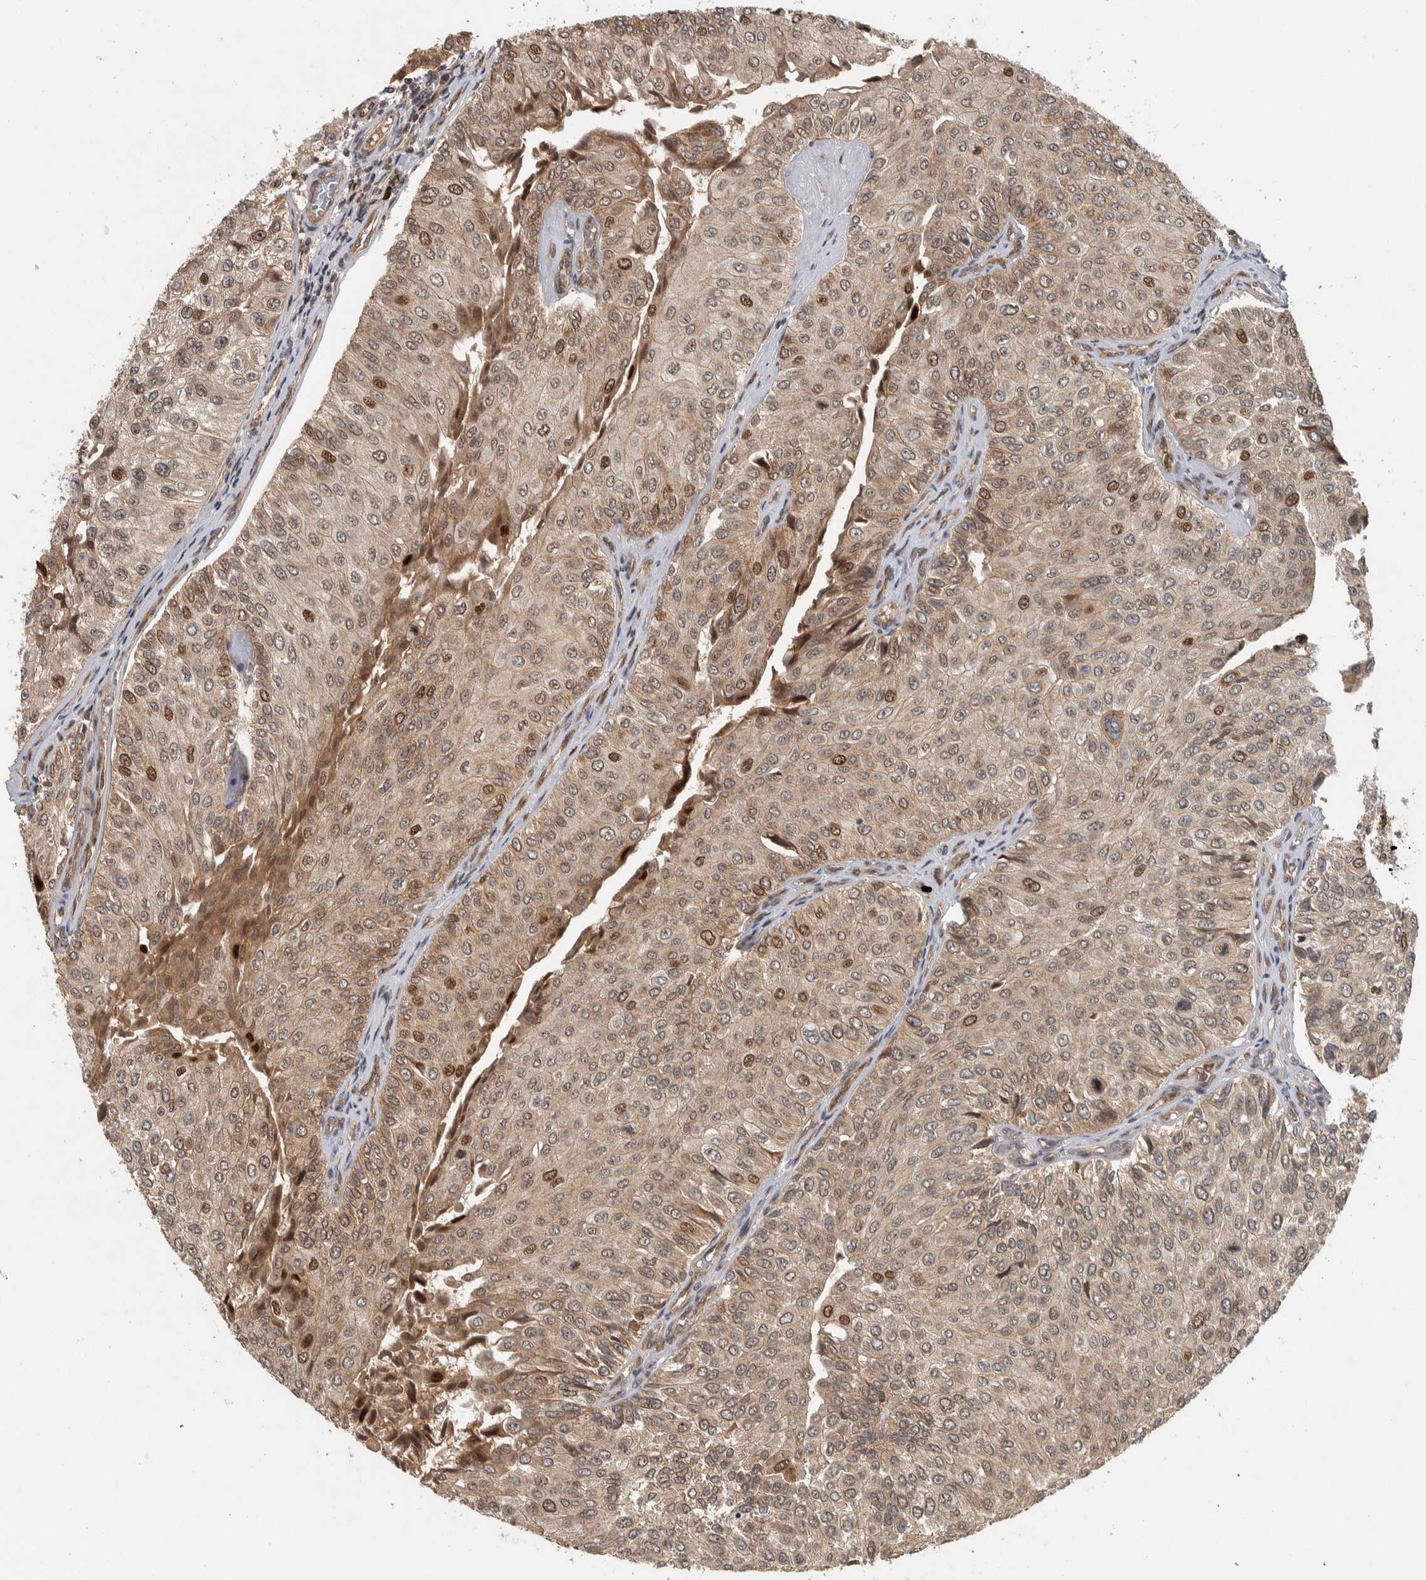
{"staining": {"intensity": "strong", "quantity": "<25%", "location": "cytoplasmic/membranous,nuclear"}, "tissue": "urothelial cancer", "cell_type": "Tumor cells", "image_type": "cancer", "snomed": [{"axis": "morphology", "description": "Urothelial carcinoma, High grade"}, {"axis": "topography", "description": "Kidney"}, {"axis": "topography", "description": "Urinary bladder"}], "caption": "Immunohistochemical staining of human urothelial carcinoma (high-grade) reveals strong cytoplasmic/membranous and nuclear protein expression in about <25% of tumor cells.", "gene": "RPS6KA4", "patient": {"sex": "male", "age": 77}}